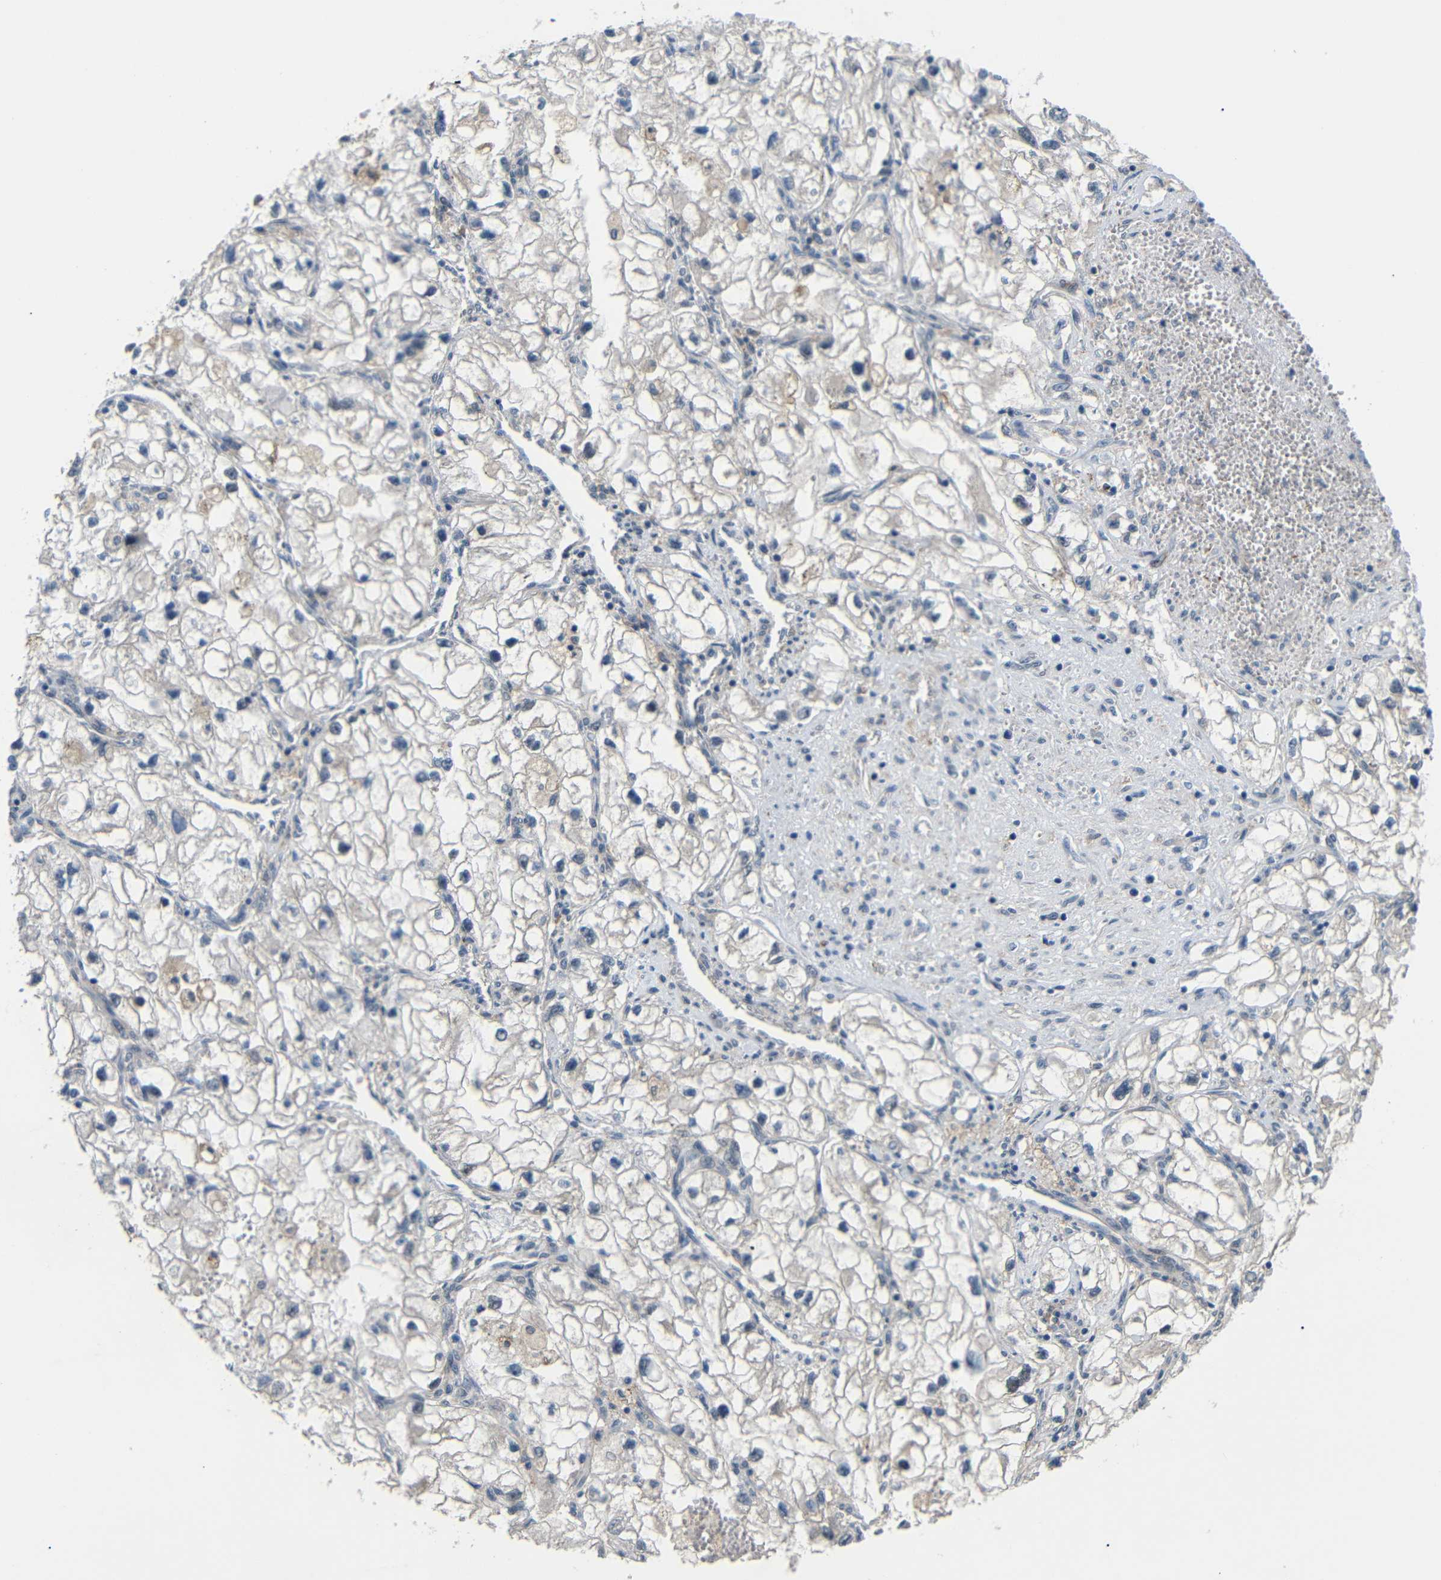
{"staining": {"intensity": "weak", "quantity": "<25%", "location": "cytoplasmic/membranous"}, "tissue": "renal cancer", "cell_type": "Tumor cells", "image_type": "cancer", "snomed": [{"axis": "morphology", "description": "Adenocarcinoma, NOS"}, {"axis": "topography", "description": "Kidney"}], "caption": "Tumor cells are negative for brown protein staining in adenocarcinoma (renal). (DAB immunohistochemistry (IHC), high magnification).", "gene": "SYDE1", "patient": {"sex": "female", "age": 70}}